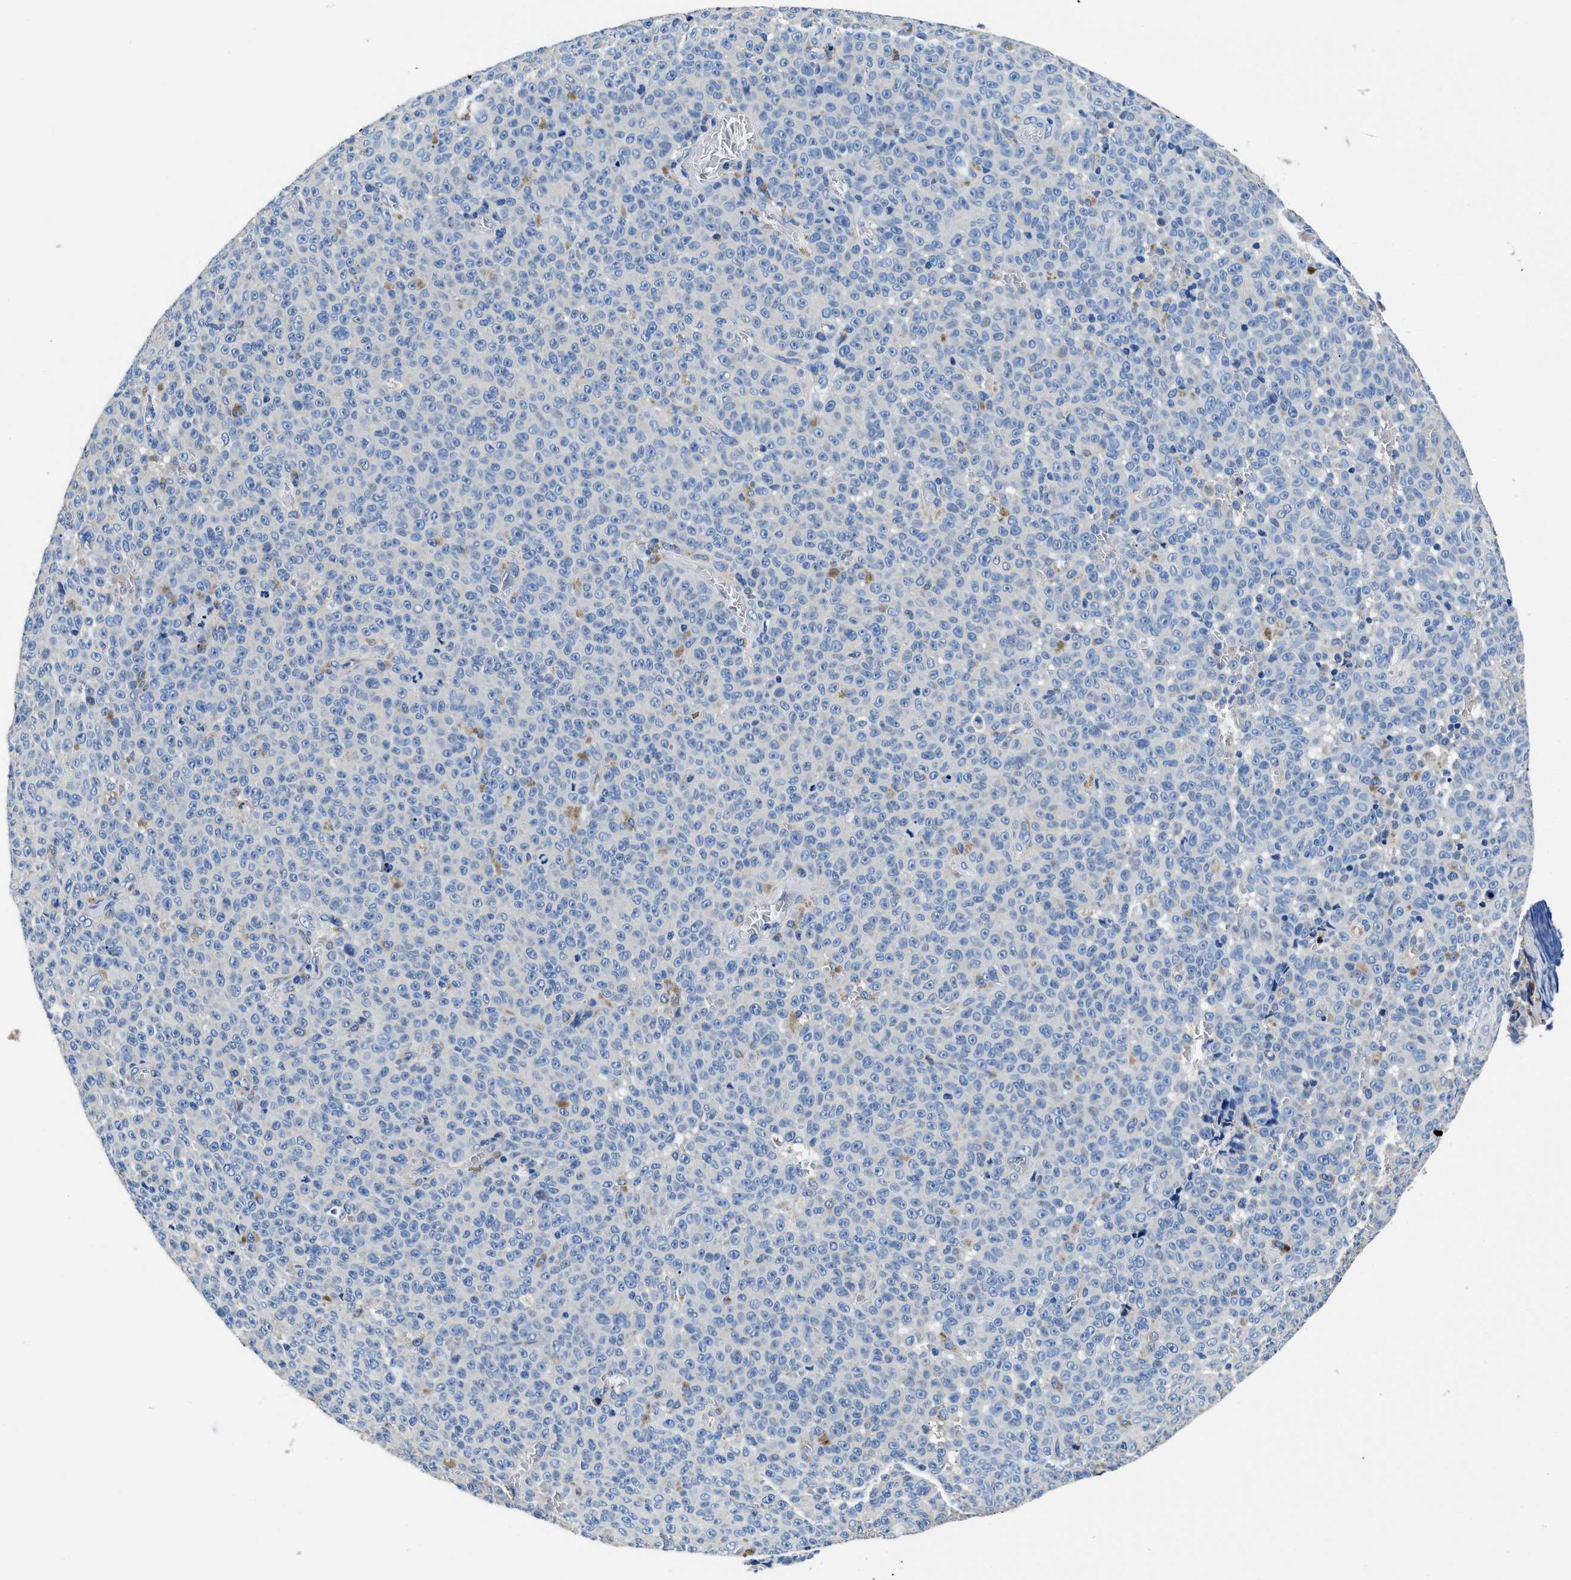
{"staining": {"intensity": "negative", "quantity": "none", "location": "none"}, "tissue": "melanoma", "cell_type": "Tumor cells", "image_type": "cancer", "snomed": [{"axis": "morphology", "description": "Malignant melanoma, NOS"}, {"axis": "topography", "description": "Skin"}], "caption": "High power microscopy image of an immunohistochemistry (IHC) photomicrograph of melanoma, revealing no significant staining in tumor cells.", "gene": "NEU1", "patient": {"sex": "female", "age": 82}}